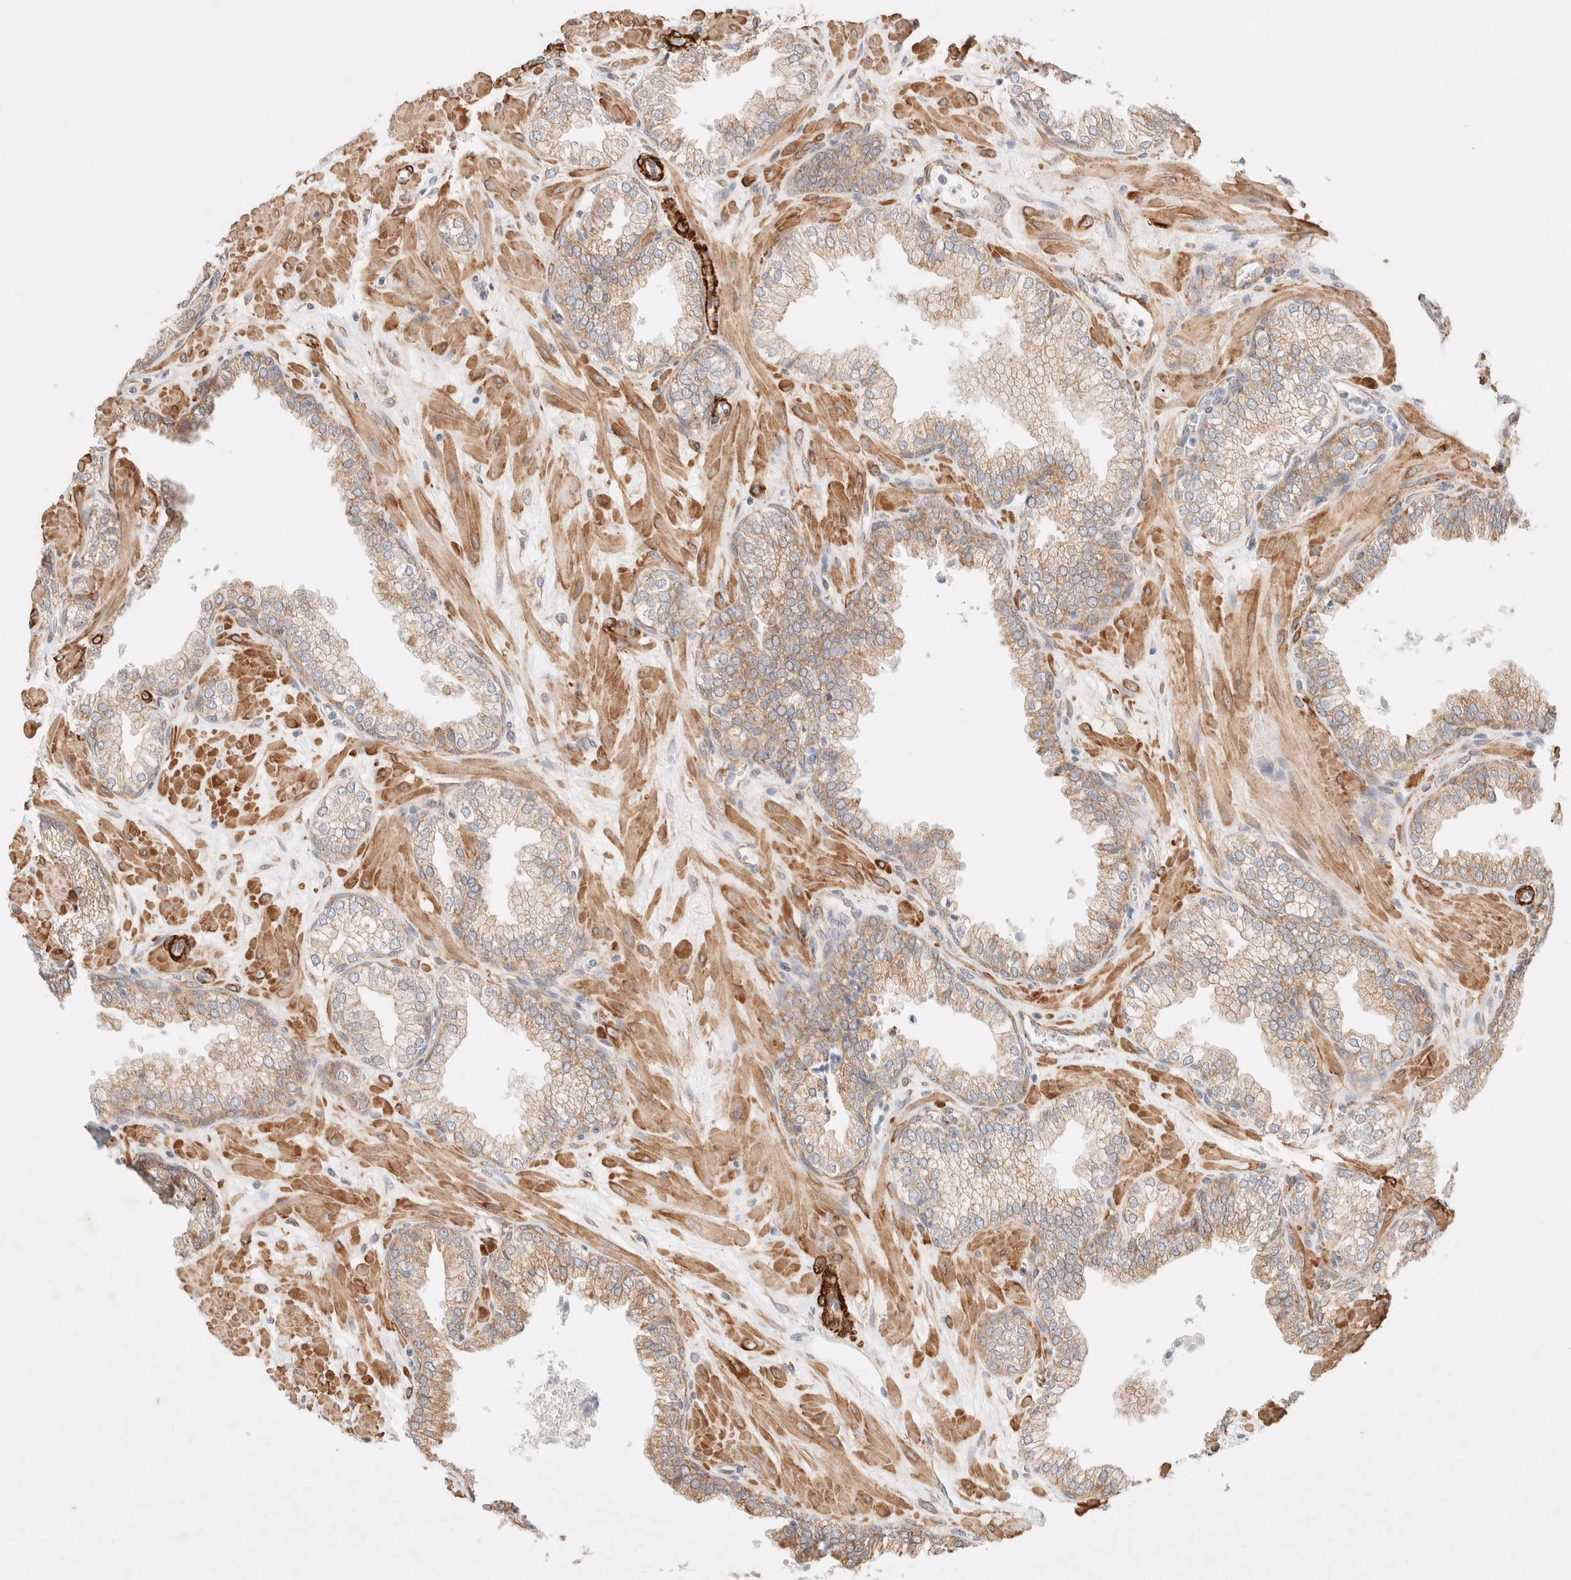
{"staining": {"intensity": "moderate", "quantity": ">75%", "location": "cytoplasmic/membranous"}, "tissue": "prostate", "cell_type": "Glandular cells", "image_type": "normal", "snomed": [{"axis": "morphology", "description": "Normal tissue, NOS"}, {"axis": "morphology", "description": "Urothelial carcinoma, Low grade"}, {"axis": "topography", "description": "Urinary bladder"}, {"axis": "topography", "description": "Prostate"}], "caption": "About >75% of glandular cells in unremarkable prostate show moderate cytoplasmic/membranous protein staining as visualized by brown immunohistochemical staining.", "gene": "RRP15", "patient": {"sex": "male", "age": 60}}